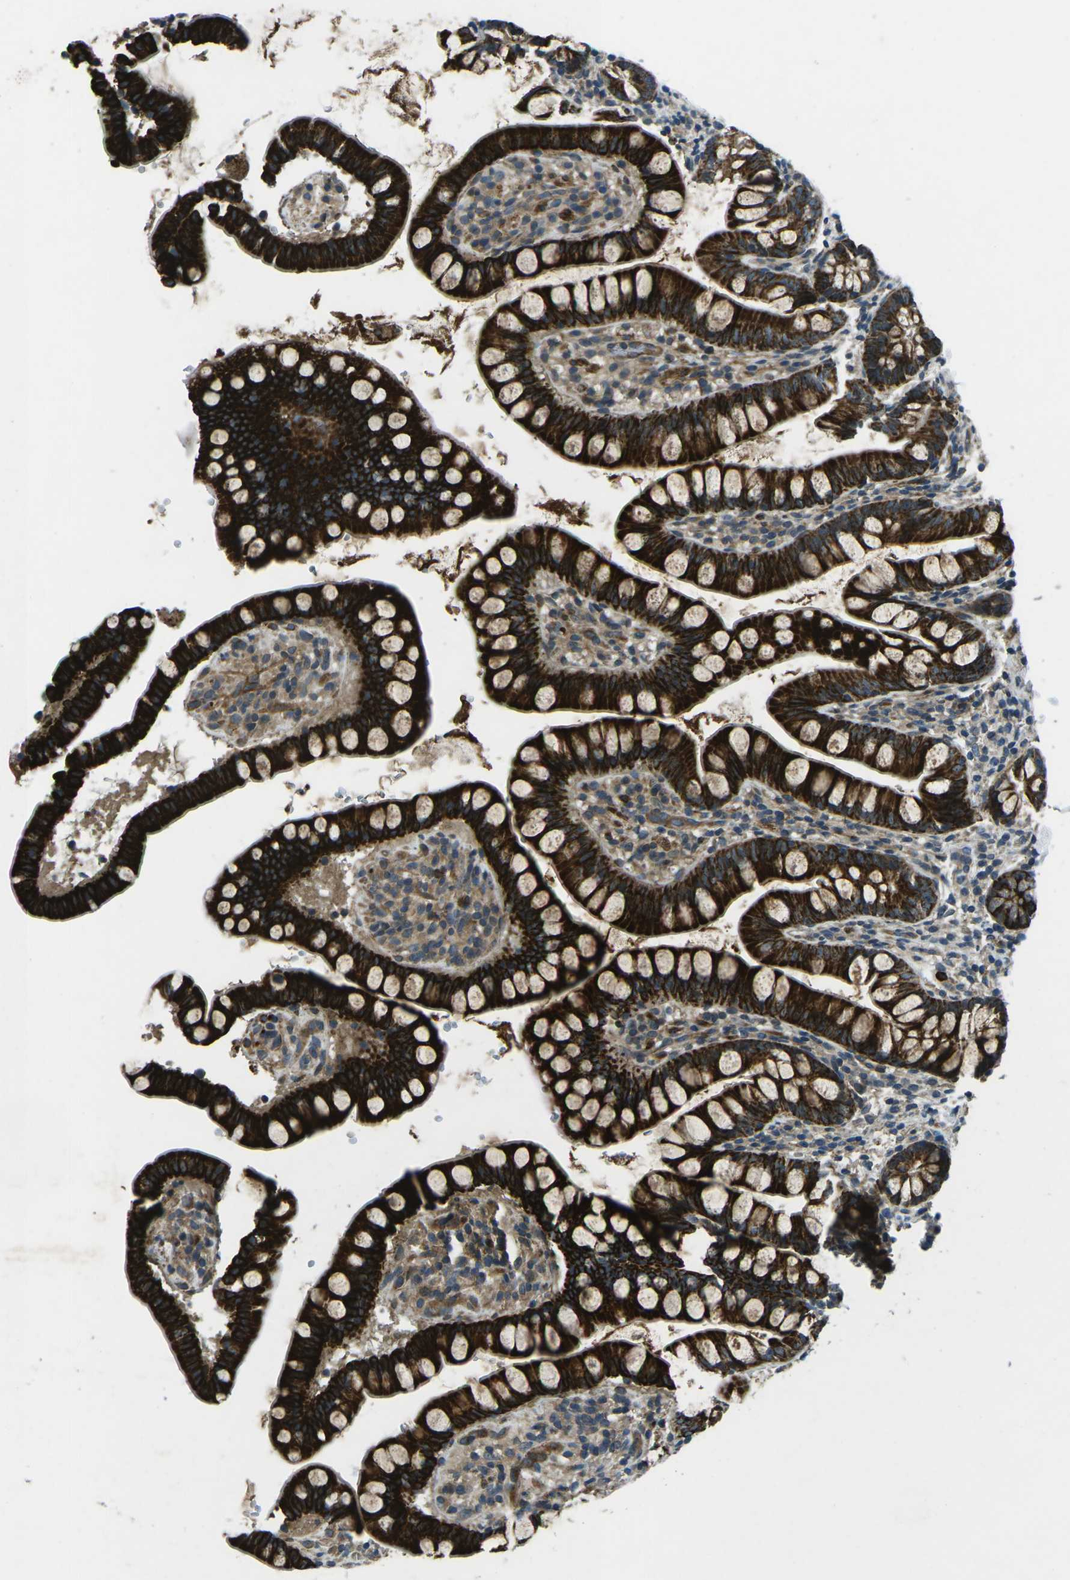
{"staining": {"intensity": "strong", "quantity": ">75%", "location": "cytoplasmic/membranous"}, "tissue": "small intestine", "cell_type": "Glandular cells", "image_type": "normal", "snomed": [{"axis": "morphology", "description": "Normal tissue, NOS"}, {"axis": "topography", "description": "Small intestine"}], "caption": "Brown immunohistochemical staining in benign small intestine shows strong cytoplasmic/membranous positivity in about >75% of glandular cells. Using DAB (brown) and hematoxylin (blue) stains, captured at high magnification using brightfield microscopy.", "gene": "AFAP1", "patient": {"sex": "female", "age": 84}}